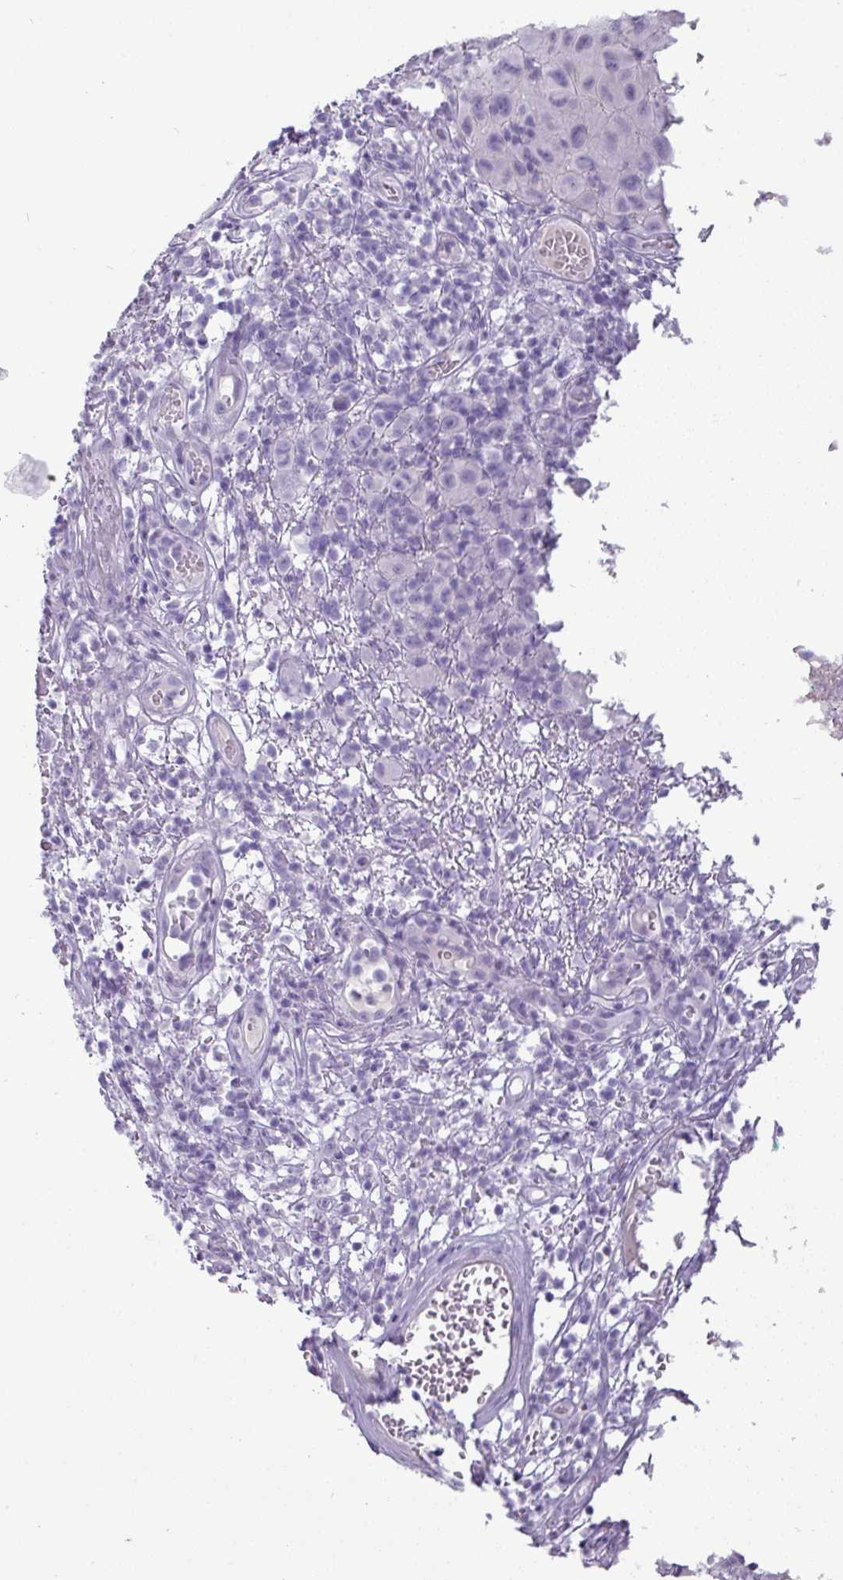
{"staining": {"intensity": "negative", "quantity": "none", "location": "none"}, "tissue": "melanoma", "cell_type": "Tumor cells", "image_type": "cancer", "snomed": [{"axis": "morphology", "description": "Malignant melanoma, NOS"}, {"axis": "topography", "description": "Skin"}], "caption": "Tumor cells show no significant protein staining in malignant melanoma. Brightfield microscopy of IHC stained with DAB (3,3'-diaminobenzidine) (brown) and hematoxylin (blue), captured at high magnification.", "gene": "GSTA3", "patient": {"sex": "male", "age": 73}}